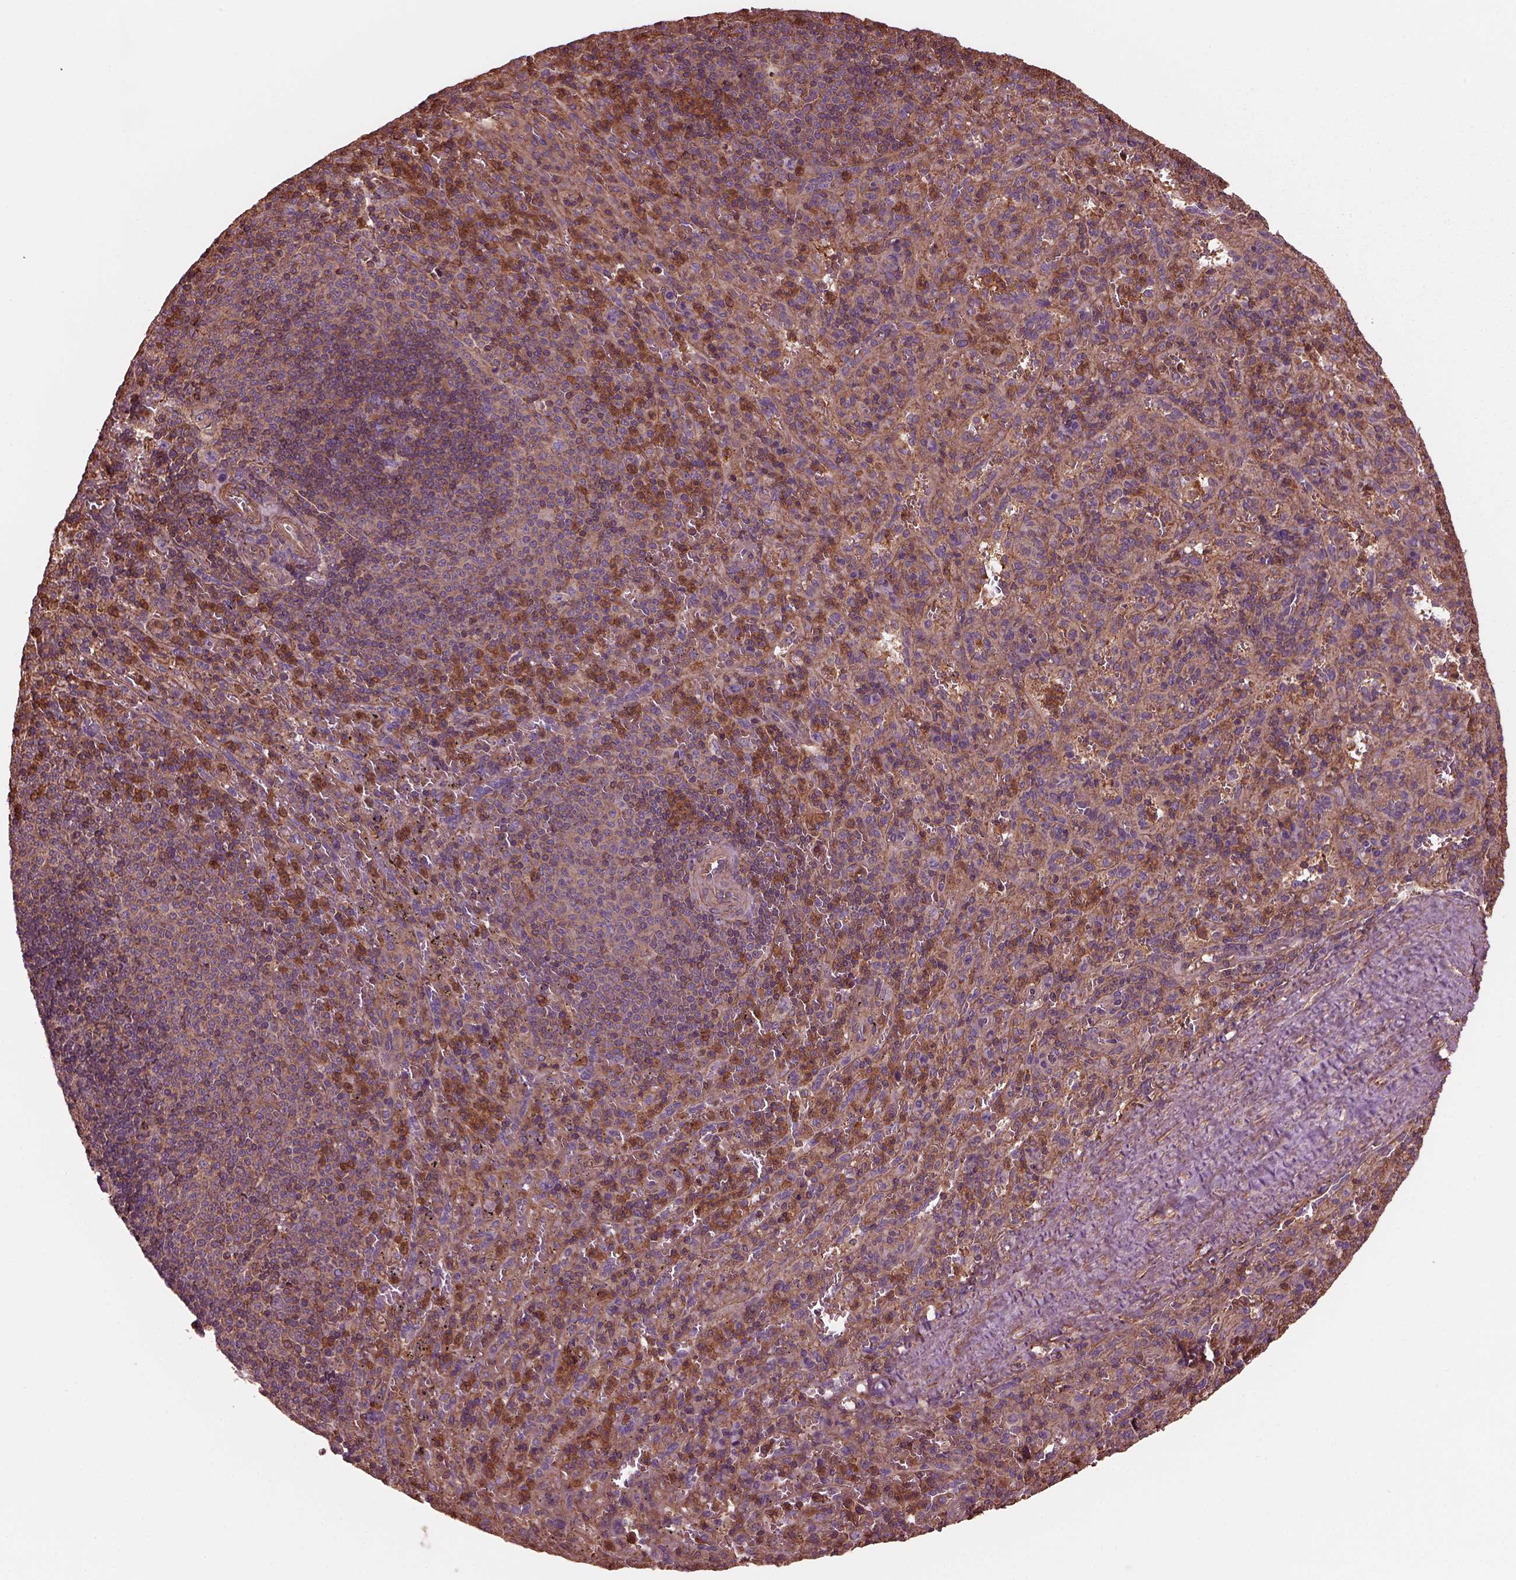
{"staining": {"intensity": "strong", "quantity": "<25%", "location": "cytoplasmic/membranous"}, "tissue": "spleen", "cell_type": "Cells in red pulp", "image_type": "normal", "snomed": [{"axis": "morphology", "description": "Normal tissue, NOS"}, {"axis": "topography", "description": "Spleen"}], "caption": "A histopathology image of spleen stained for a protein reveals strong cytoplasmic/membranous brown staining in cells in red pulp. Immunohistochemistry stains the protein in brown and the nuclei are stained blue.", "gene": "MYL1", "patient": {"sex": "male", "age": 57}}